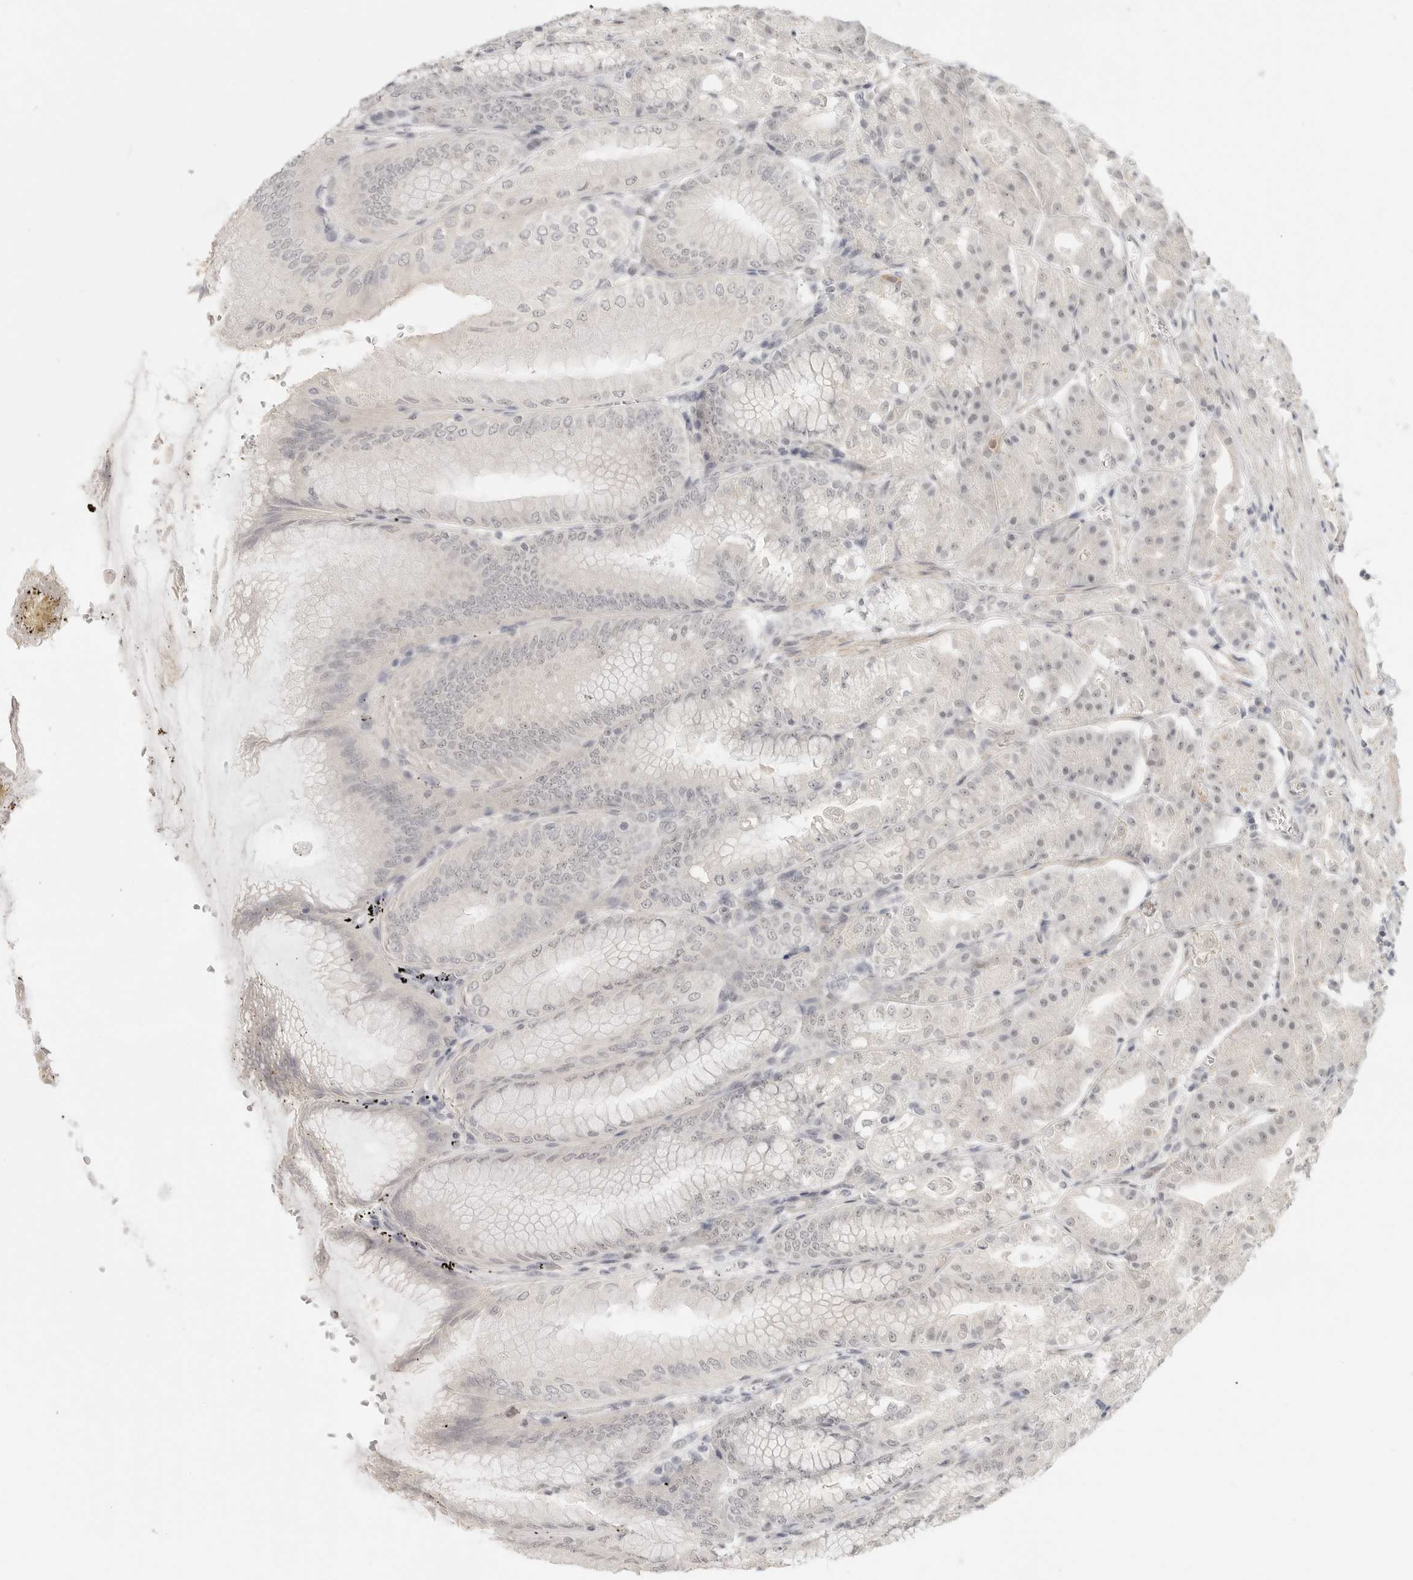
{"staining": {"intensity": "weak", "quantity": "25%-75%", "location": "nuclear"}, "tissue": "stomach", "cell_type": "Glandular cells", "image_type": "normal", "snomed": [{"axis": "morphology", "description": "Normal tissue, NOS"}, {"axis": "topography", "description": "Stomach, lower"}], "caption": "Stomach stained for a protein (brown) demonstrates weak nuclear positive positivity in approximately 25%-75% of glandular cells.", "gene": "KLK11", "patient": {"sex": "male", "age": 71}}